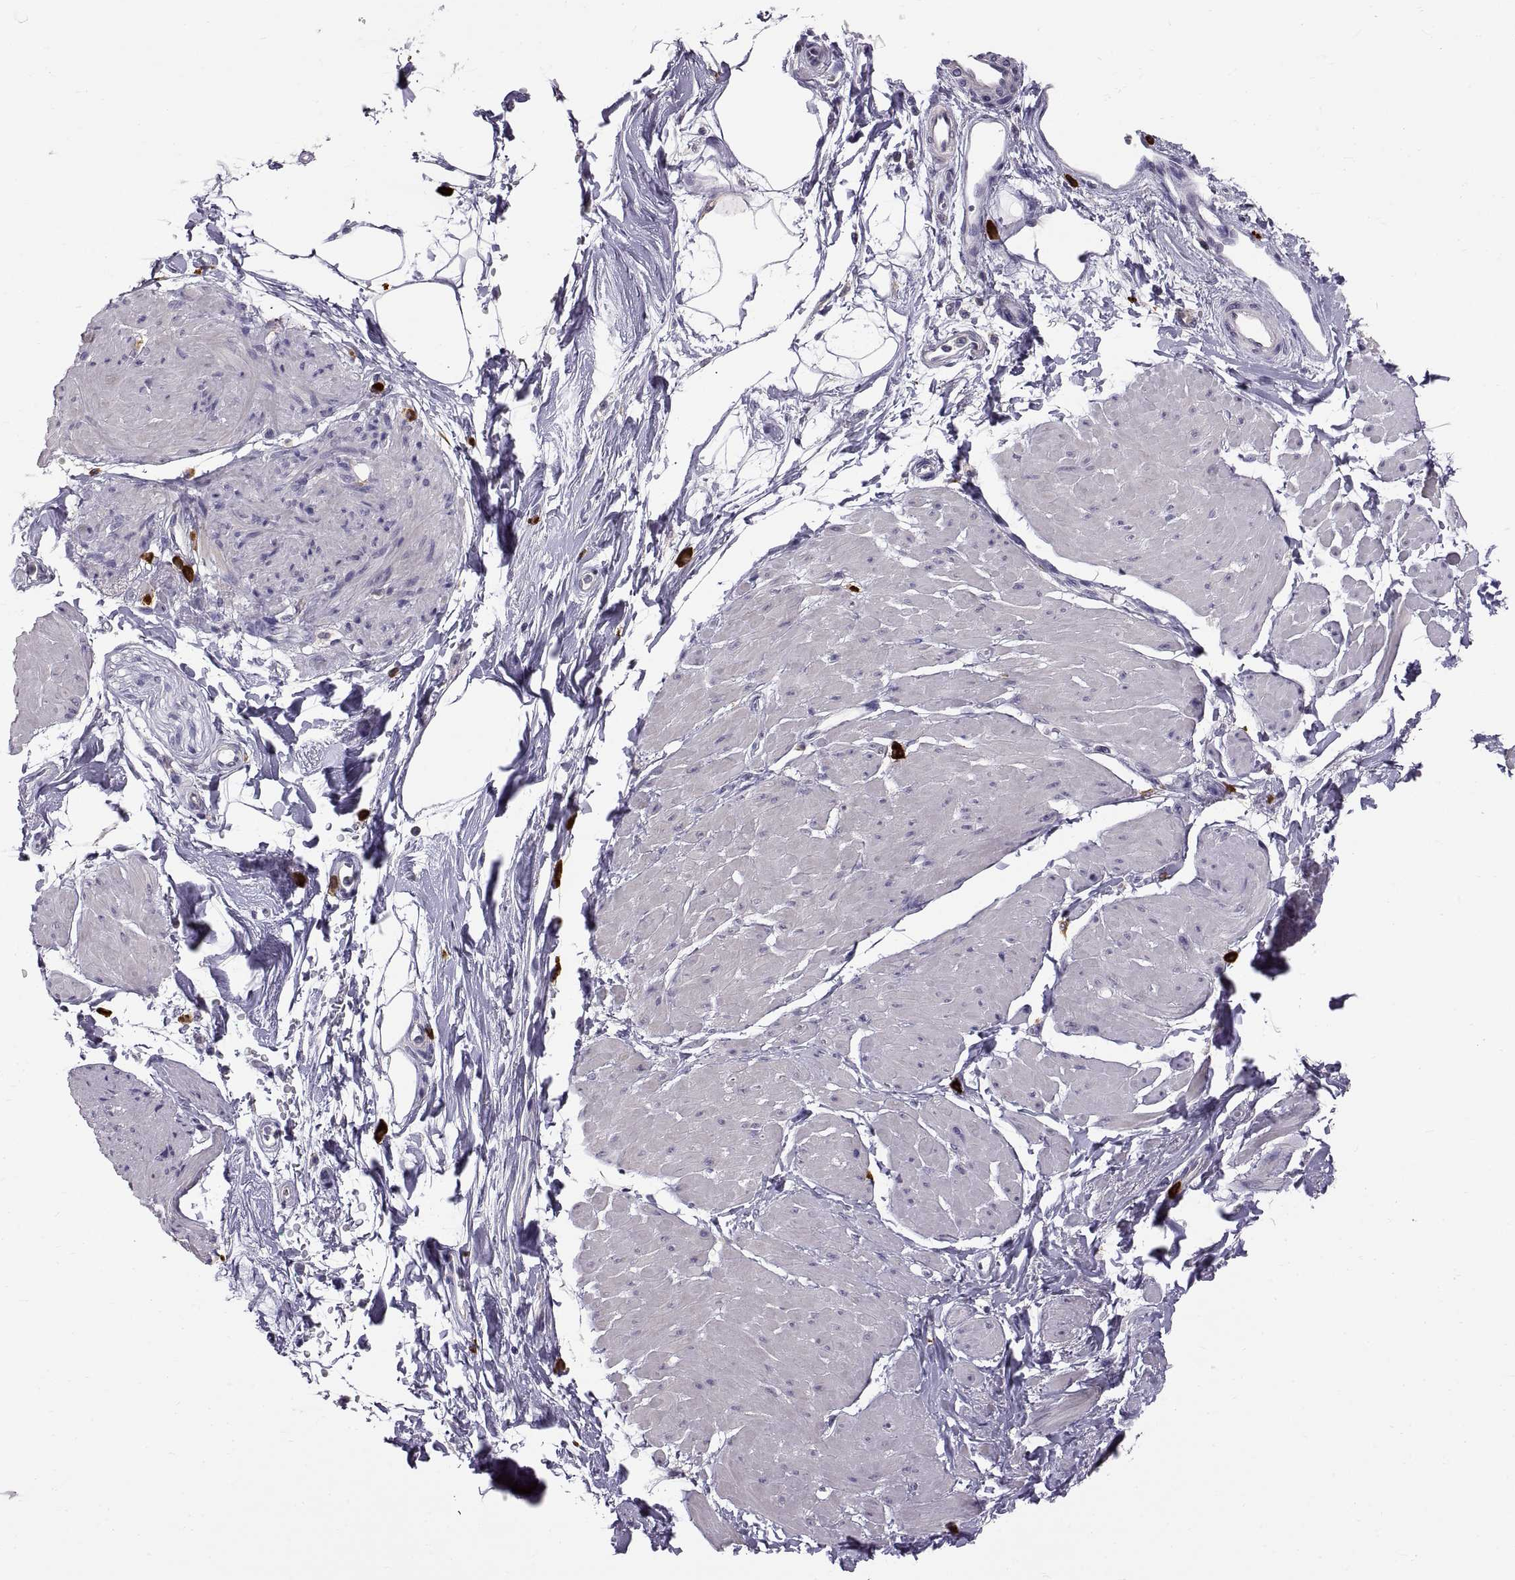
{"staining": {"intensity": "negative", "quantity": "none", "location": "none"}, "tissue": "smooth muscle", "cell_type": "Smooth muscle cells", "image_type": "normal", "snomed": [{"axis": "morphology", "description": "Normal tissue, NOS"}, {"axis": "topography", "description": "Adipose tissue"}, {"axis": "topography", "description": "Smooth muscle"}, {"axis": "topography", "description": "Peripheral nerve tissue"}], "caption": "Smooth muscle cells show no significant protein staining in unremarkable smooth muscle. The staining was performed using DAB (3,3'-diaminobenzidine) to visualize the protein expression in brown, while the nuclei were stained in blue with hematoxylin (Magnification: 20x).", "gene": "WFDC8", "patient": {"sex": "male", "age": 83}}